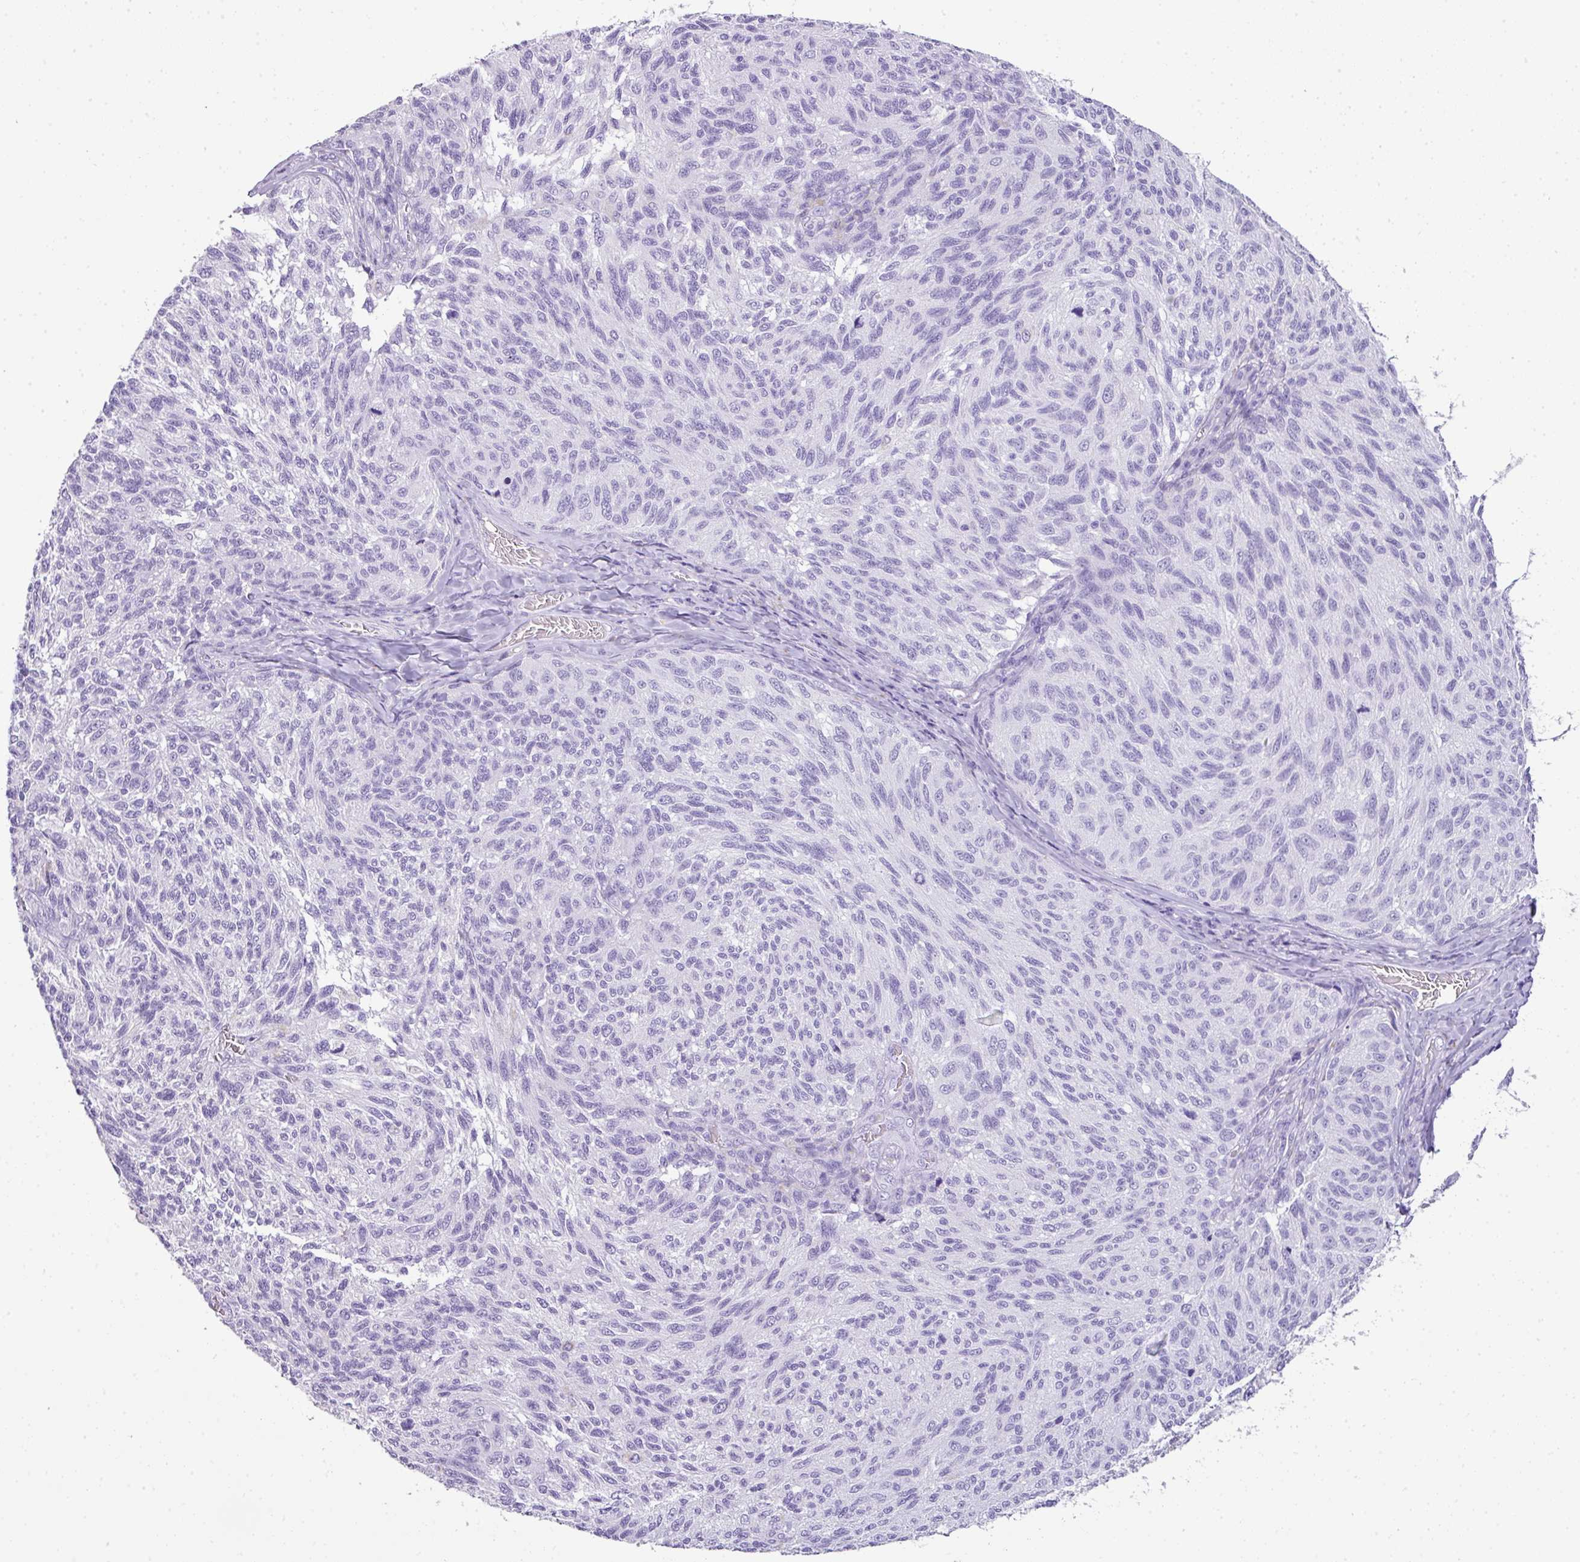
{"staining": {"intensity": "negative", "quantity": "none", "location": "none"}, "tissue": "melanoma", "cell_type": "Tumor cells", "image_type": "cancer", "snomed": [{"axis": "morphology", "description": "Malignant melanoma, NOS"}, {"axis": "topography", "description": "Skin"}], "caption": "DAB (3,3'-diaminobenzidine) immunohistochemical staining of human malignant melanoma displays no significant staining in tumor cells.", "gene": "TNP1", "patient": {"sex": "female", "age": 73}}